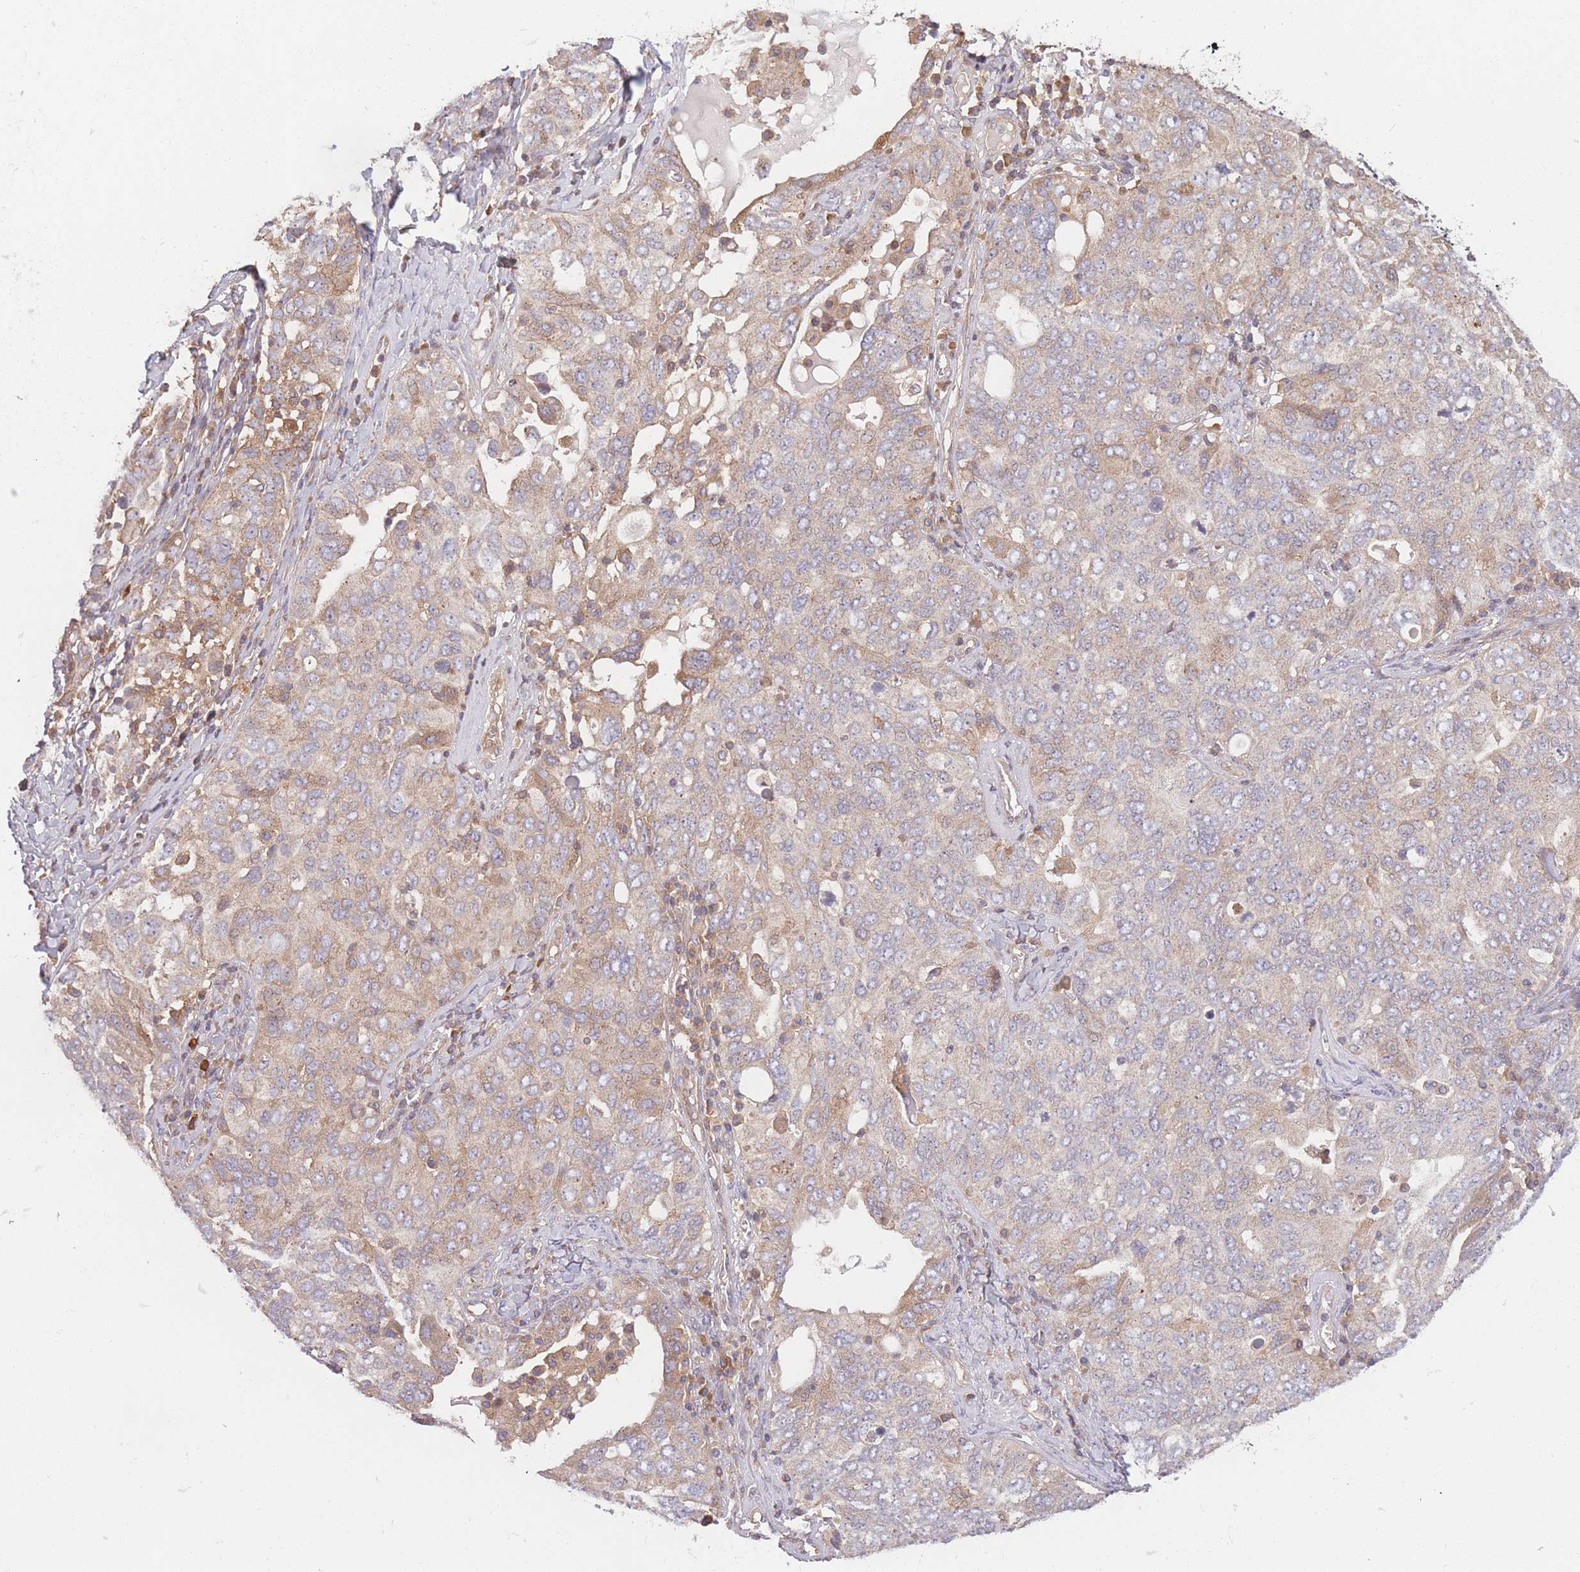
{"staining": {"intensity": "weak", "quantity": ">75%", "location": "cytoplasmic/membranous"}, "tissue": "ovarian cancer", "cell_type": "Tumor cells", "image_type": "cancer", "snomed": [{"axis": "morphology", "description": "Carcinoma, endometroid"}, {"axis": "topography", "description": "Ovary"}], "caption": "Immunohistochemistry (DAB (3,3'-diaminobenzidine)) staining of ovarian cancer (endometroid carcinoma) displays weak cytoplasmic/membranous protein expression in approximately >75% of tumor cells.", "gene": "WASHC2A", "patient": {"sex": "female", "age": 62}}